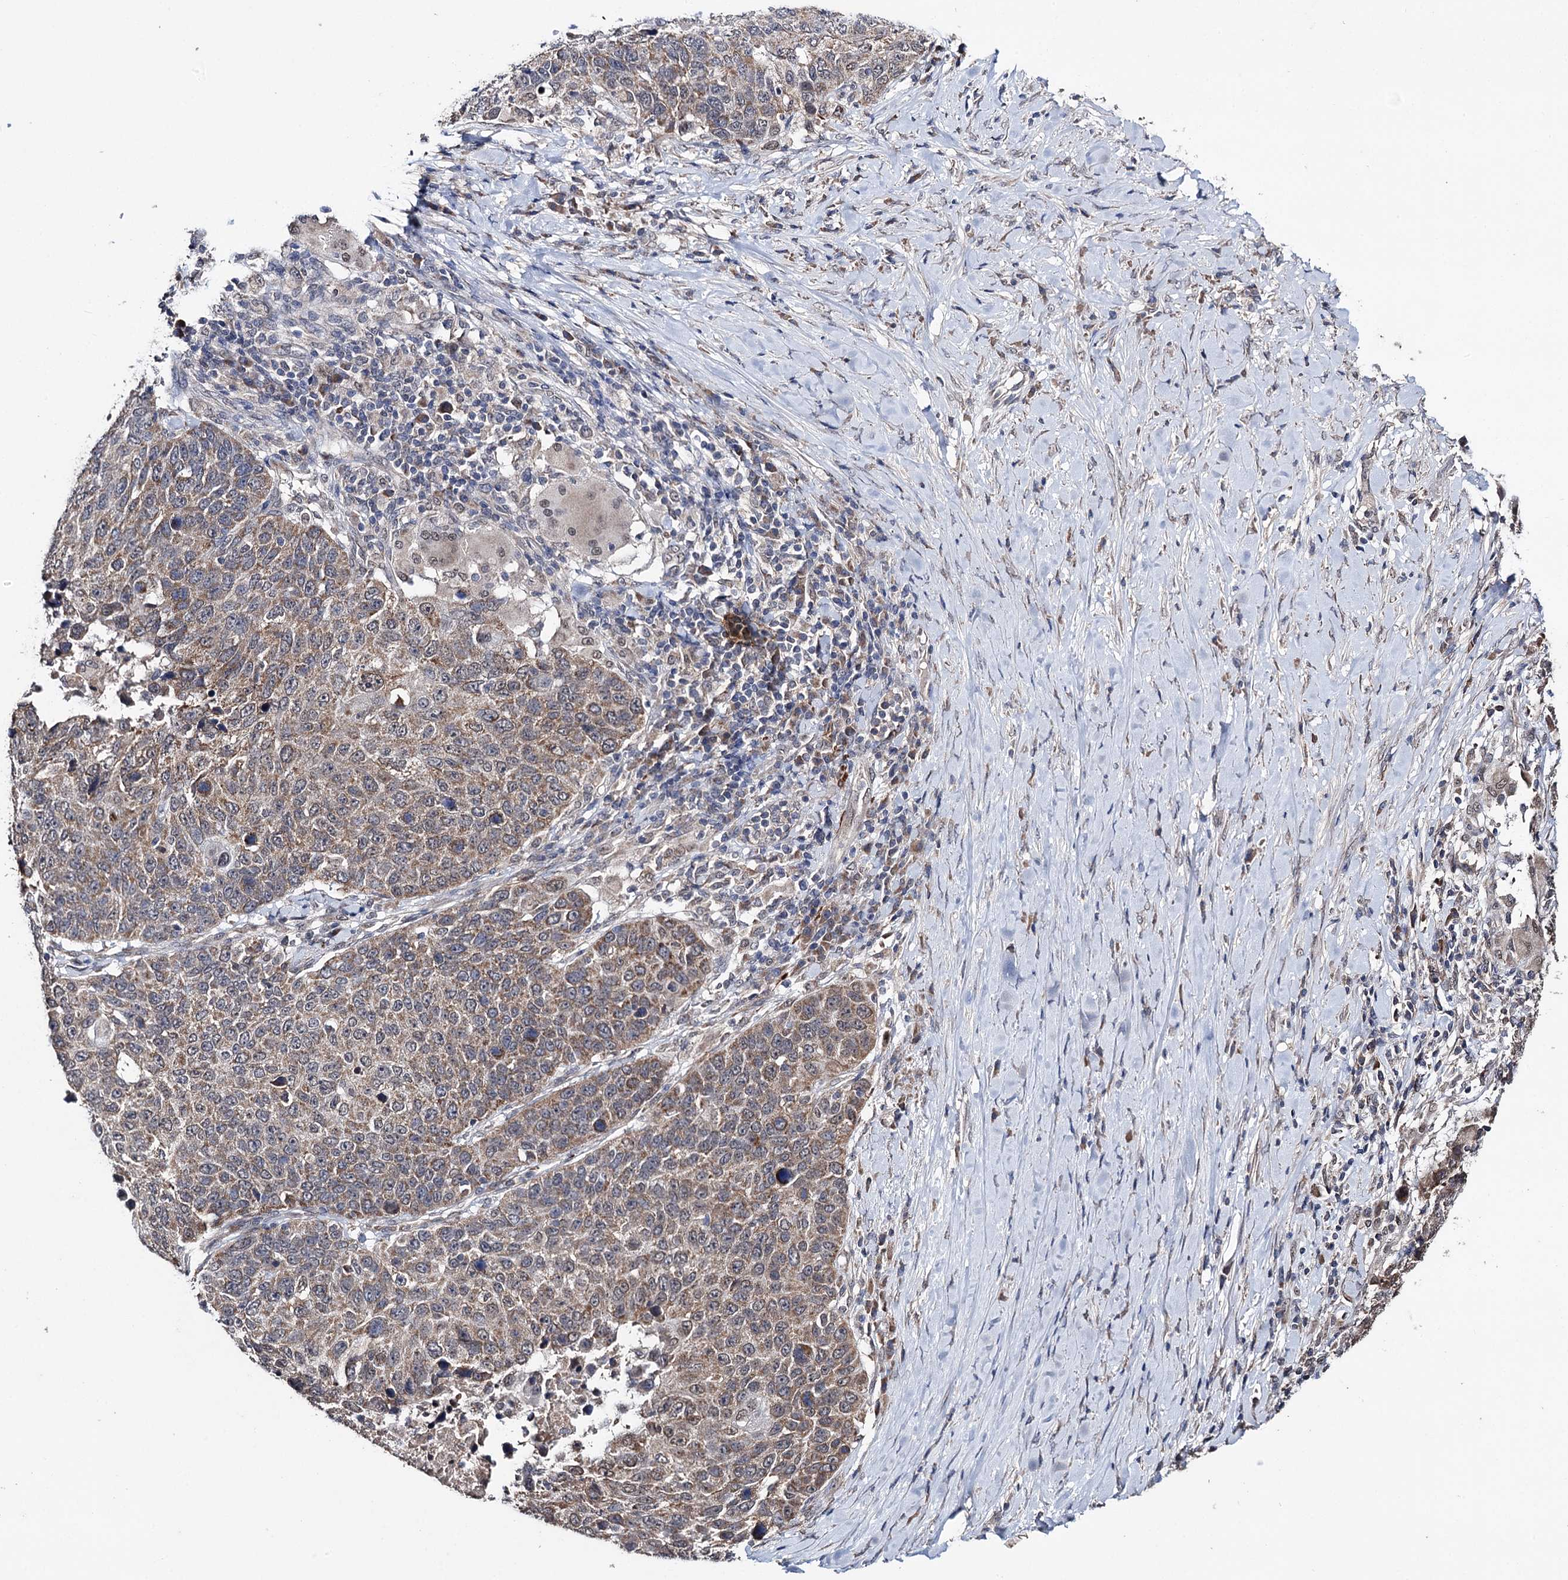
{"staining": {"intensity": "moderate", "quantity": ">75%", "location": "cytoplasmic/membranous"}, "tissue": "lung cancer", "cell_type": "Tumor cells", "image_type": "cancer", "snomed": [{"axis": "morphology", "description": "Normal tissue, NOS"}, {"axis": "morphology", "description": "Squamous cell carcinoma, NOS"}, {"axis": "topography", "description": "Lymph node"}, {"axis": "topography", "description": "Lung"}], "caption": "Protein positivity by IHC shows moderate cytoplasmic/membranous staining in about >75% of tumor cells in lung squamous cell carcinoma.", "gene": "CLPB", "patient": {"sex": "male", "age": 66}}